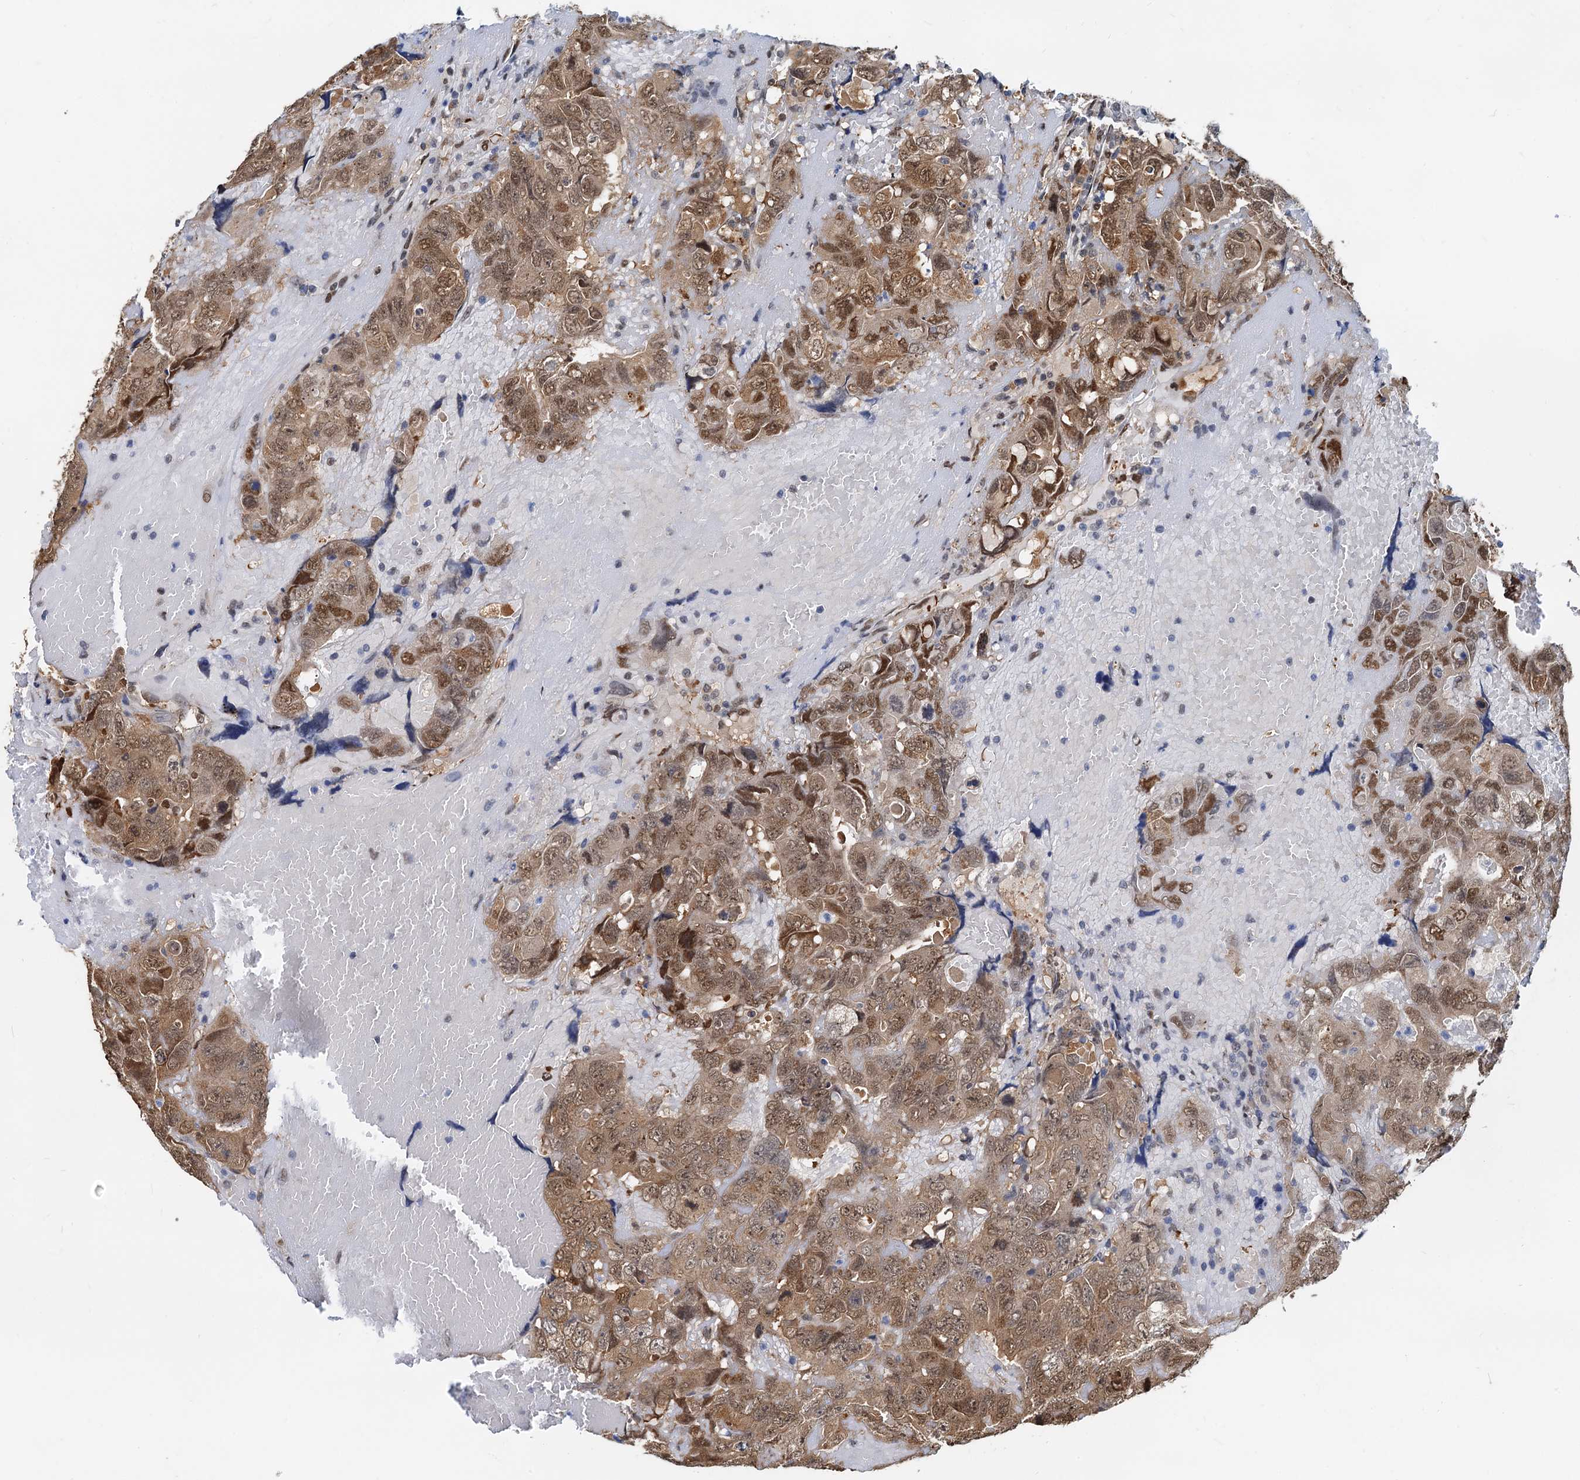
{"staining": {"intensity": "moderate", "quantity": ">75%", "location": "cytoplasmic/membranous,nuclear"}, "tissue": "testis cancer", "cell_type": "Tumor cells", "image_type": "cancer", "snomed": [{"axis": "morphology", "description": "Carcinoma, Embryonal, NOS"}, {"axis": "topography", "description": "Testis"}], "caption": "Human testis cancer stained for a protein (brown) demonstrates moderate cytoplasmic/membranous and nuclear positive staining in approximately >75% of tumor cells.", "gene": "PTGES3", "patient": {"sex": "male", "age": 45}}